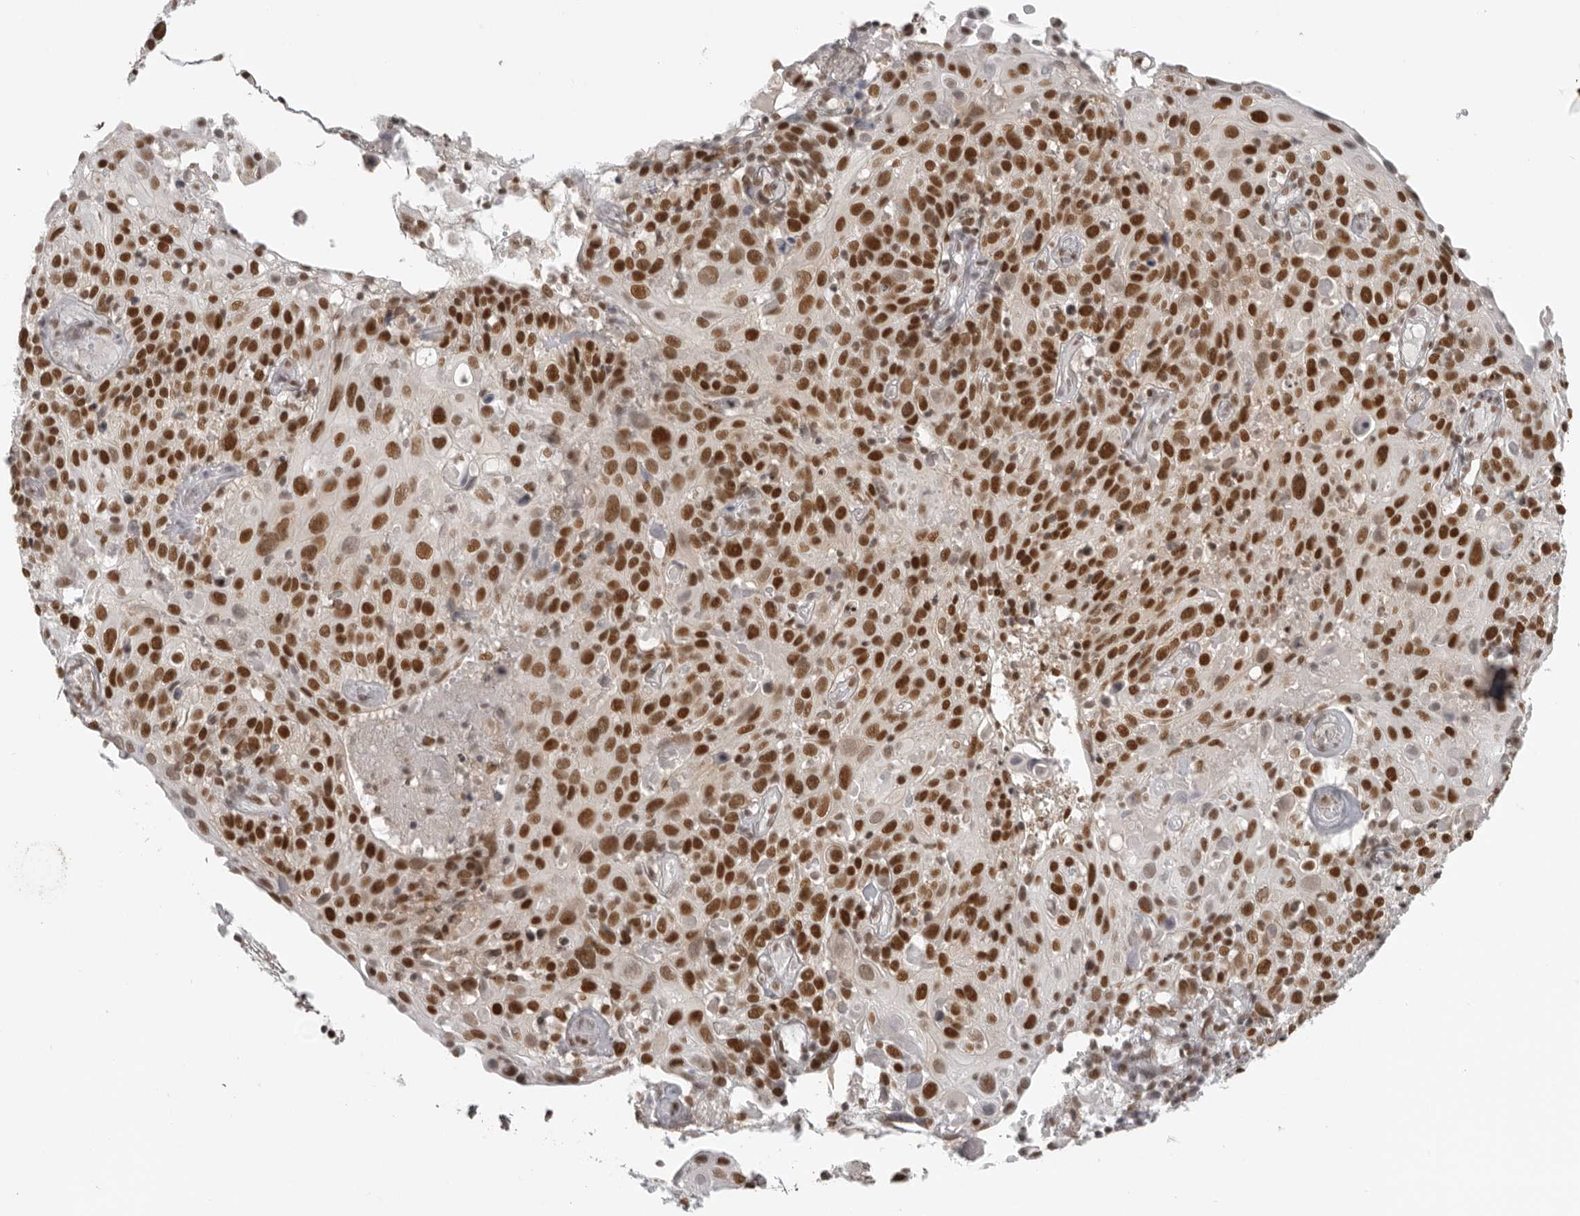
{"staining": {"intensity": "strong", "quantity": ">75%", "location": "nuclear"}, "tissue": "cervical cancer", "cell_type": "Tumor cells", "image_type": "cancer", "snomed": [{"axis": "morphology", "description": "Squamous cell carcinoma, NOS"}, {"axis": "topography", "description": "Cervix"}], "caption": "High-magnification brightfield microscopy of cervical cancer (squamous cell carcinoma) stained with DAB (3,3'-diaminobenzidine) (brown) and counterstained with hematoxylin (blue). tumor cells exhibit strong nuclear expression is appreciated in approximately>75% of cells. (IHC, brightfield microscopy, high magnification).", "gene": "RPA2", "patient": {"sex": "female", "age": 74}}